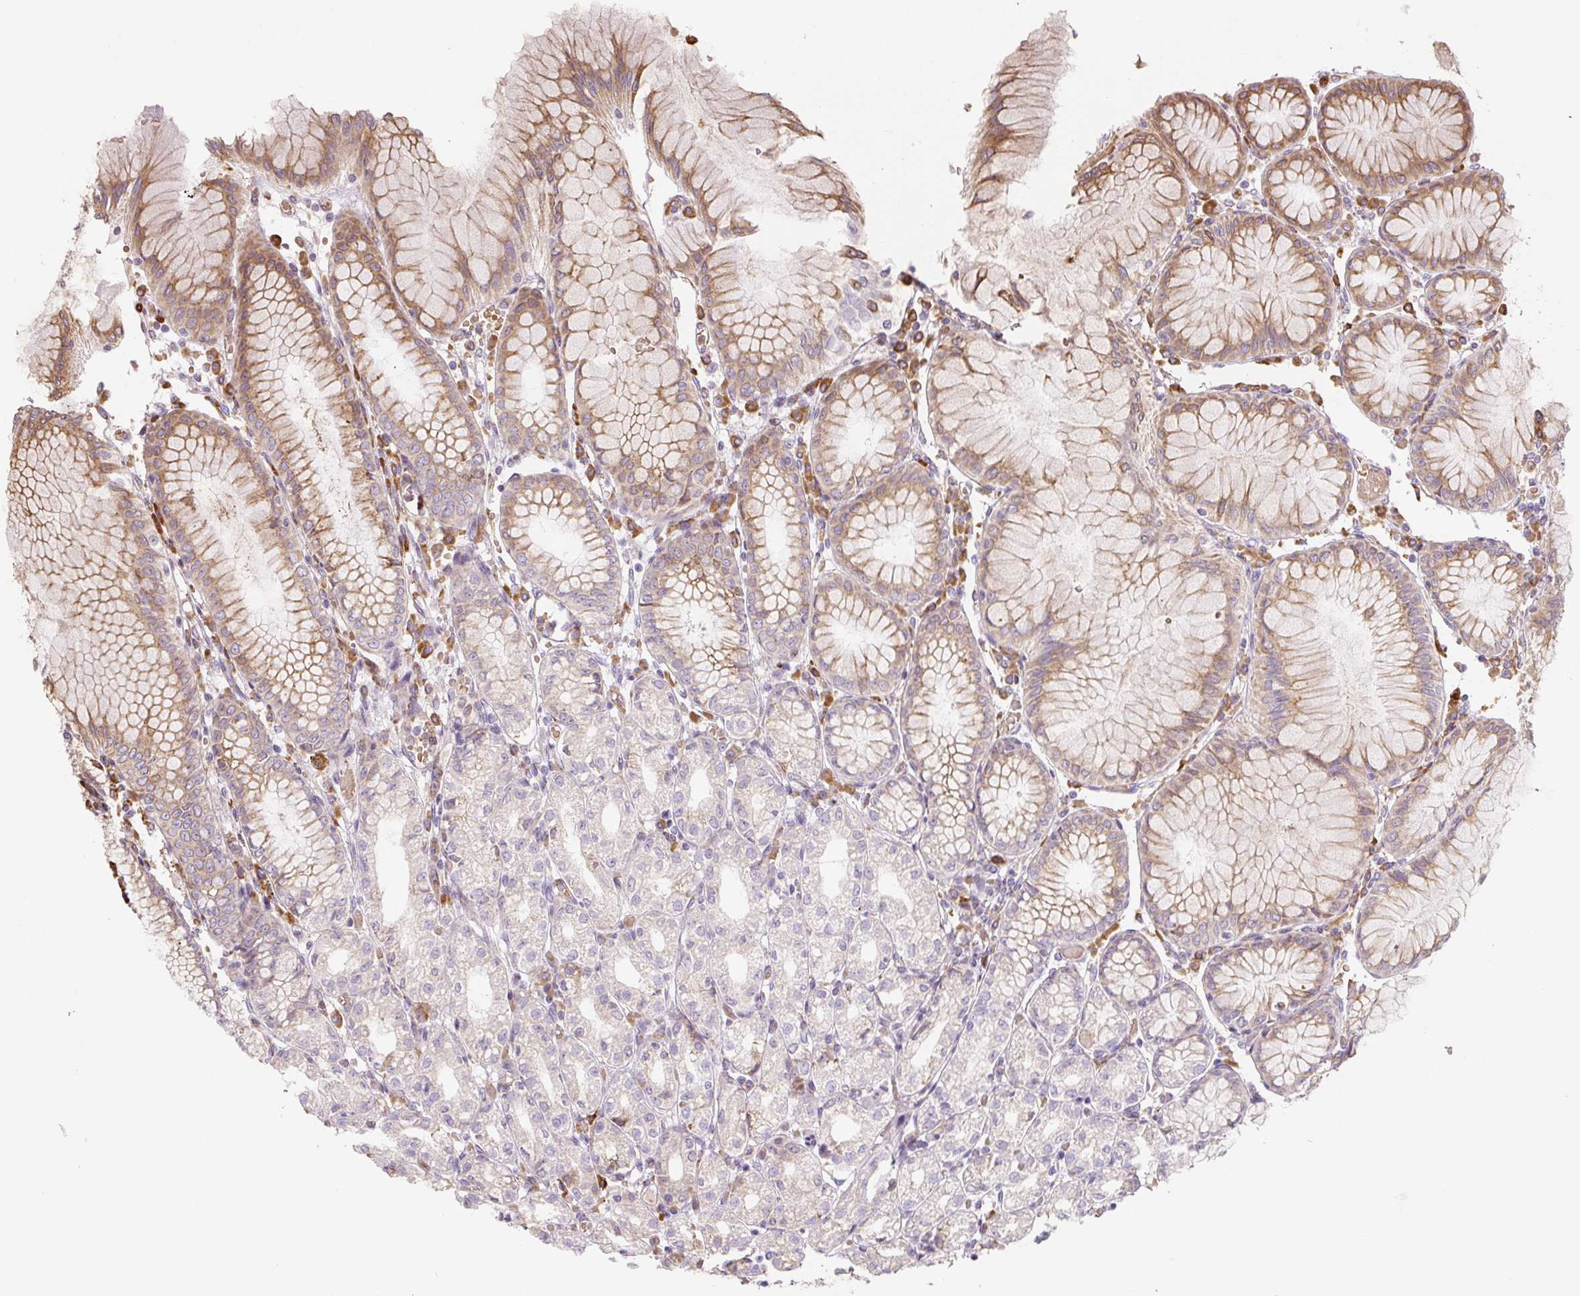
{"staining": {"intensity": "moderate", "quantity": "25%-75%", "location": "cytoplasmic/membranous"}, "tissue": "stomach", "cell_type": "Glandular cells", "image_type": "normal", "snomed": [{"axis": "morphology", "description": "Normal tissue, NOS"}, {"axis": "topography", "description": "Stomach"}], "caption": "Unremarkable stomach exhibits moderate cytoplasmic/membranous staining in approximately 25%-75% of glandular cells (IHC, brightfield microscopy, high magnification)..", "gene": "RASA1", "patient": {"sex": "female", "age": 57}}